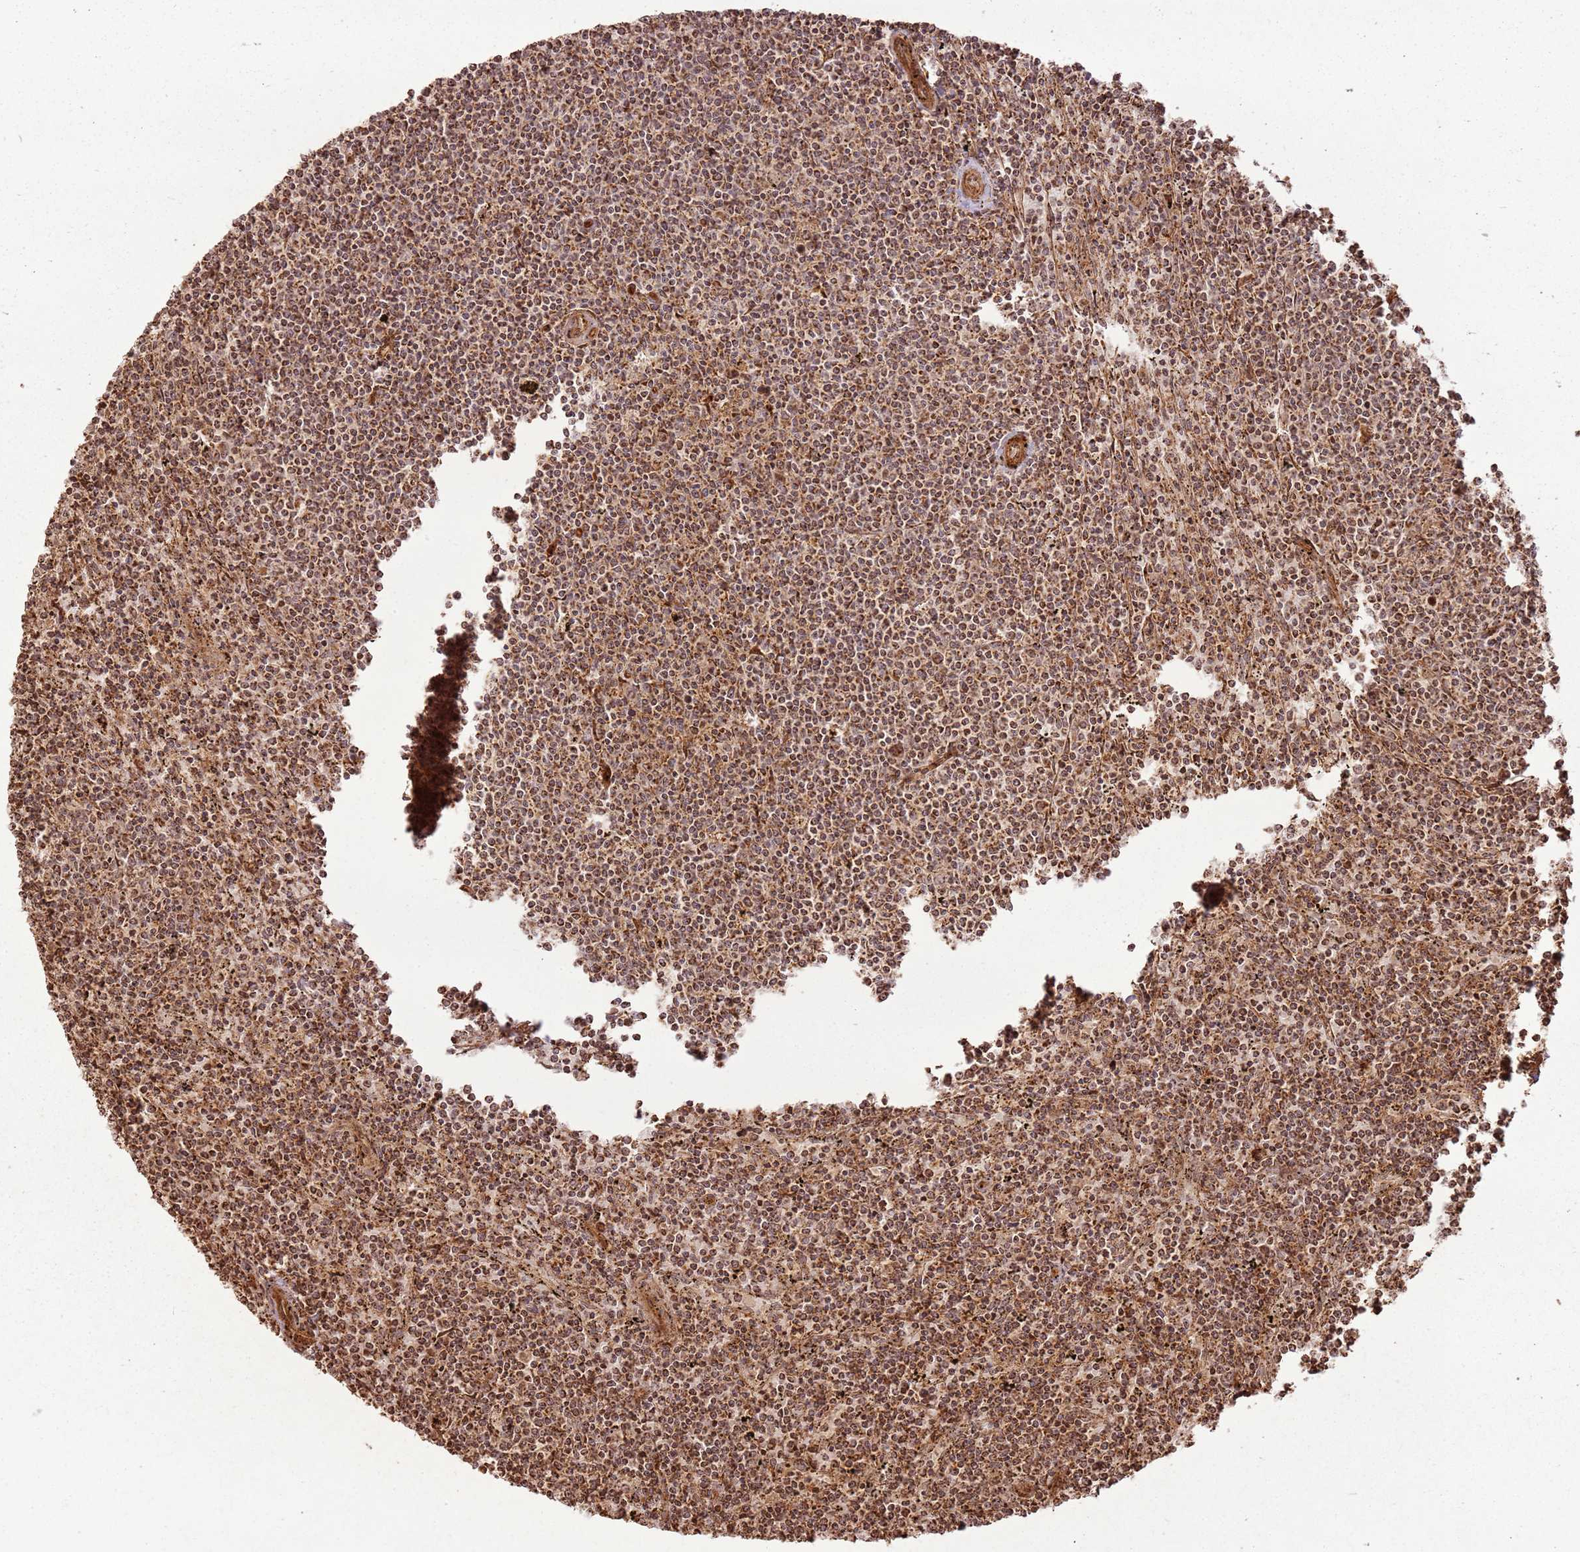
{"staining": {"intensity": "moderate", "quantity": ">75%", "location": "cytoplasmic/membranous"}, "tissue": "lymphoma", "cell_type": "Tumor cells", "image_type": "cancer", "snomed": [{"axis": "morphology", "description": "Malignant lymphoma, non-Hodgkin's type, Low grade"}, {"axis": "topography", "description": "Spleen"}], "caption": "A high-resolution photomicrograph shows immunohistochemistry (IHC) staining of lymphoma, which displays moderate cytoplasmic/membranous expression in about >75% of tumor cells.", "gene": "MRPS6", "patient": {"sex": "female", "age": 50}}